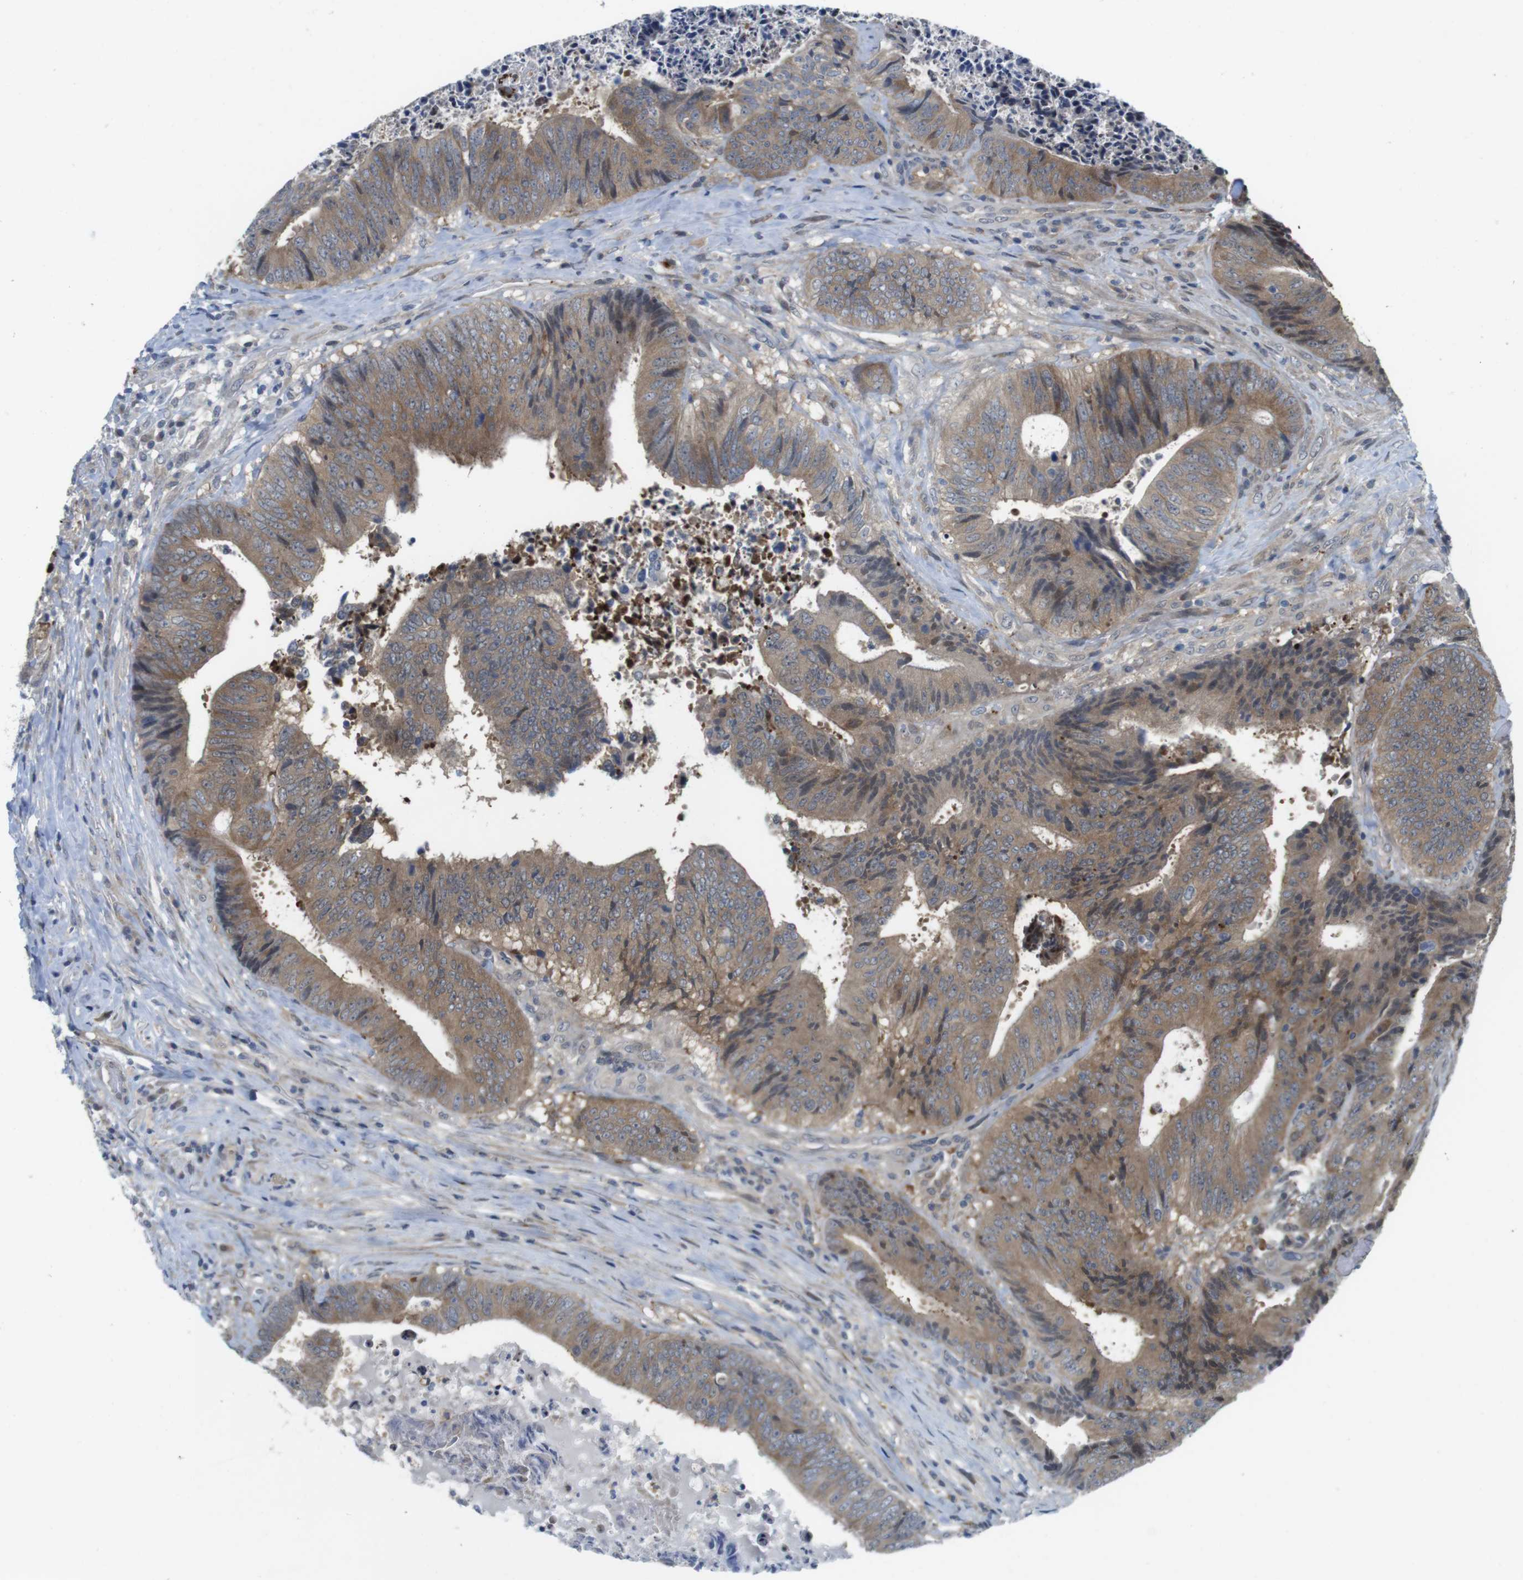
{"staining": {"intensity": "moderate", "quantity": ">75%", "location": "cytoplasmic/membranous"}, "tissue": "colorectal cancer", "cell_type": "Tumor cells", "image_type": "cancer", "snomed": [{"axis": "morphology", "description": "Adenocarcinoma, NOS"}, {"axis": "topography", "description": "Rectum"}], "caption": "Immunohistochemistry histopathology image of colorectal adenocarcinoma stained for a protein (brown), which exhibits medium levels of moderate cytoplasmic/membranous positivity in about >75% of tumor cells.", "gene": "CASP2", "patient": {"sex": "male", "age": 72}}